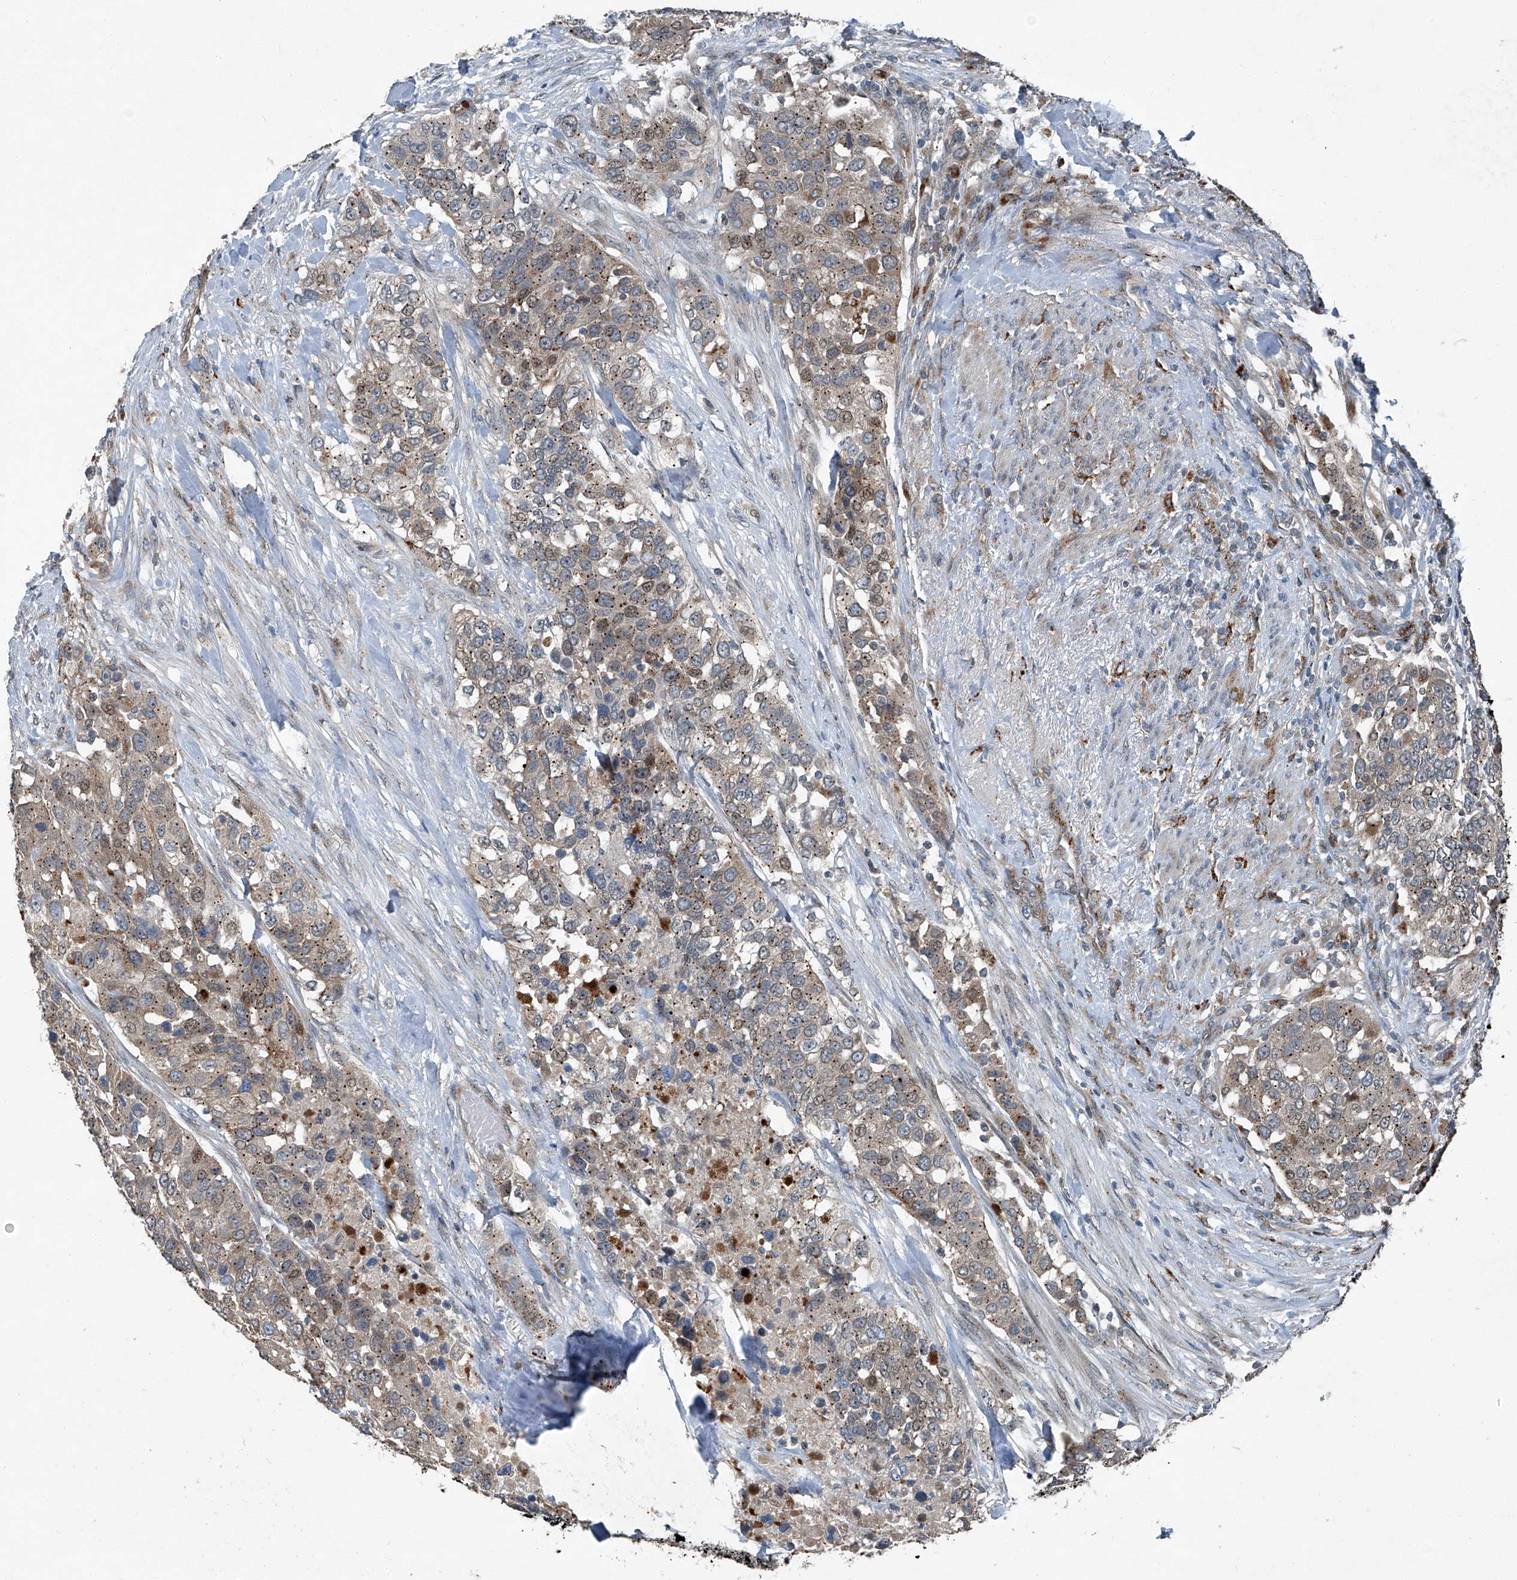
{"staining": {"intensity": "weak", "quantity": ">75%", "location": "cytoplasmic/membranous"}, "tissue": "urothelial cancer", "cell_type": "Tumor cells", "image_type": "cancer", "snomed": [{"axis": "morphology", "description": "Urothelial carcinoma, High grade"}, {"axis": "topography", "description": "Urinary bladder"}], "caption": "Protein staining demonstrates weak cytoplasmic/membranous positivity in approximately >75% of tumor cells in high-grade urothelial carcinoma.", "gene": "SENP2", "patient": {"sex": "female", "age": 80}}